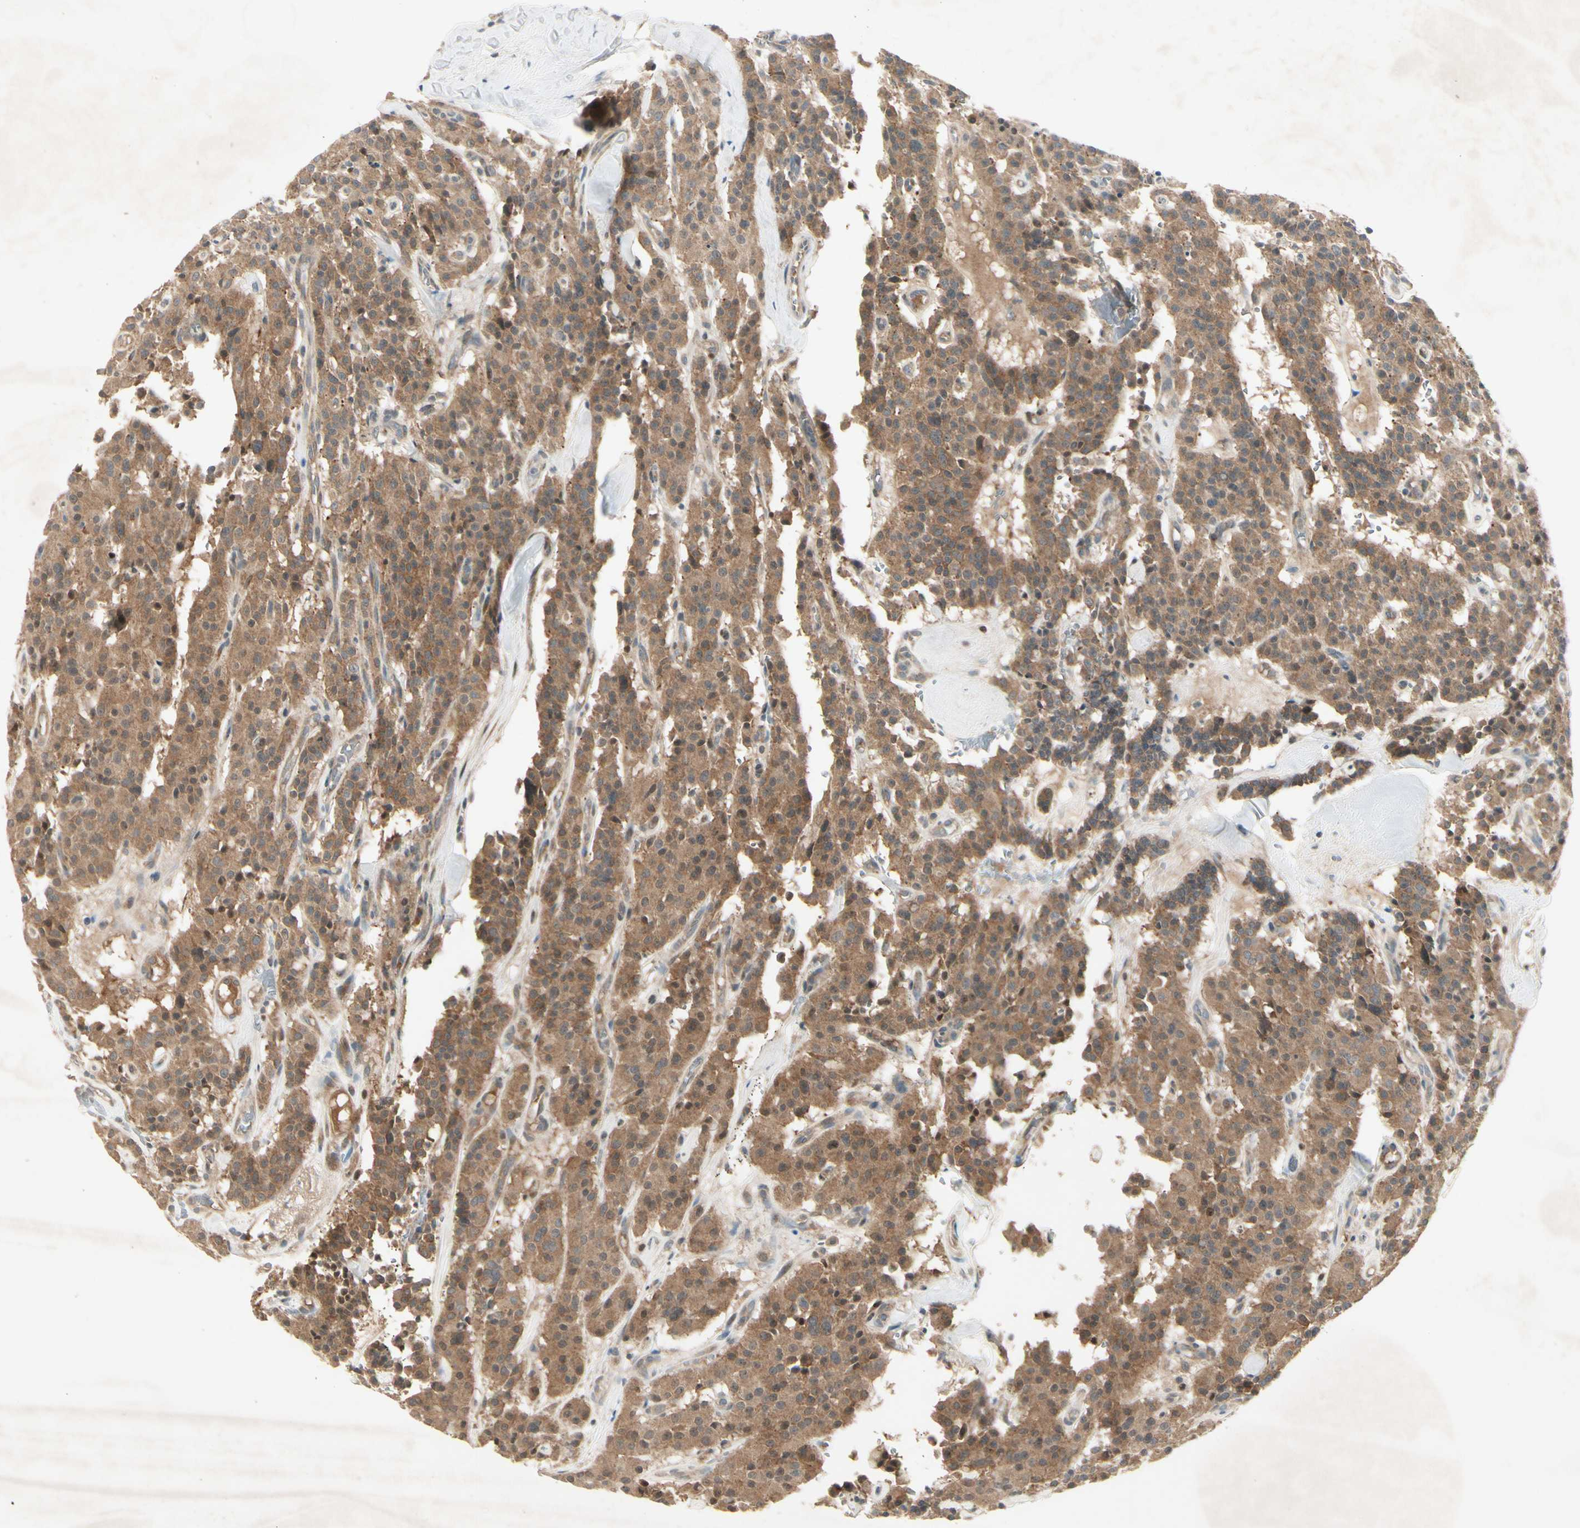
{"staining": {"intensity": "moderate", "quantity": ">75%", "location": "cytoplasmic/membranous"}, "tissue": "carcinoid", "cell_type": "Tumor cells", "image_type": "cancer", "snomed": [{"axis": "morphology", "description": "Carcinoid, malignant, NOS"}, {"axis": "topography", "description": "Lung"}], "caption": "This is an image of immunohistochemistry (IHC) staining of malignant carcinoid, which shows moderate expression in the cytoplasmic/membranous of tumor cells.", "gene": "FHDC1", "patient": {"sex": "male", "age": 30}}